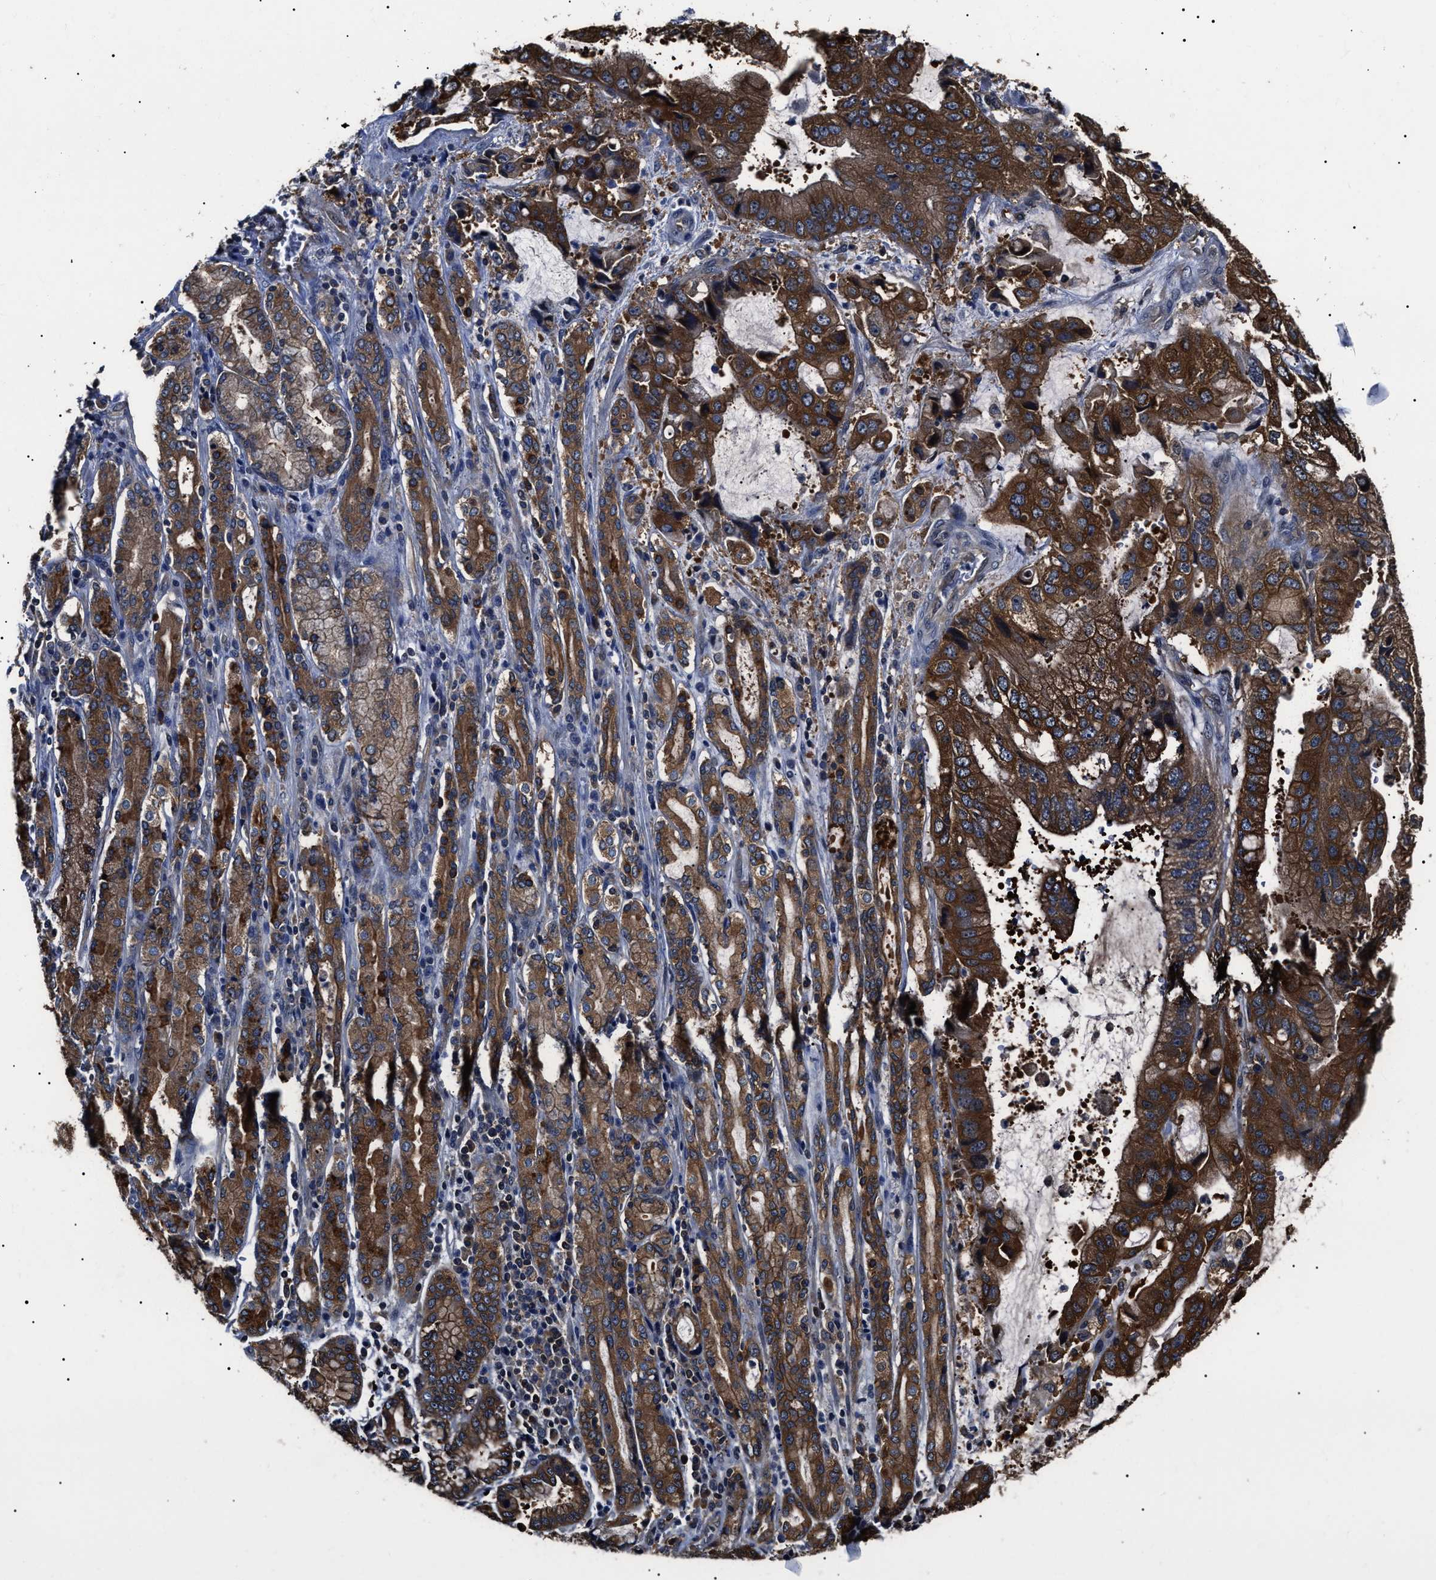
{"staining": {"intensity": "strong", "quantity": "25%-75%", "location": "cytoplasmic/membranous"}, "tissue": "stomach cancer", "cell_type": "Tumor cells", "image_type": "cancer", "snomed": [{"axis": "morphology", "description": "Normal tissue, NOS"}, {"axis": "morphology", "description": "Adenocarcinoma, NOS"}, {"axis": "topography", "description": "Stomach"}], "caption": "Brown immunohistochemical staining in adenocarcinoma (stomach) demonstrates strong cytoplasmic/membranous expression in approximately 25%-75% of tumor cells.", "gene": "CCT8", "patient": {"sex": "male", "age": 62}}